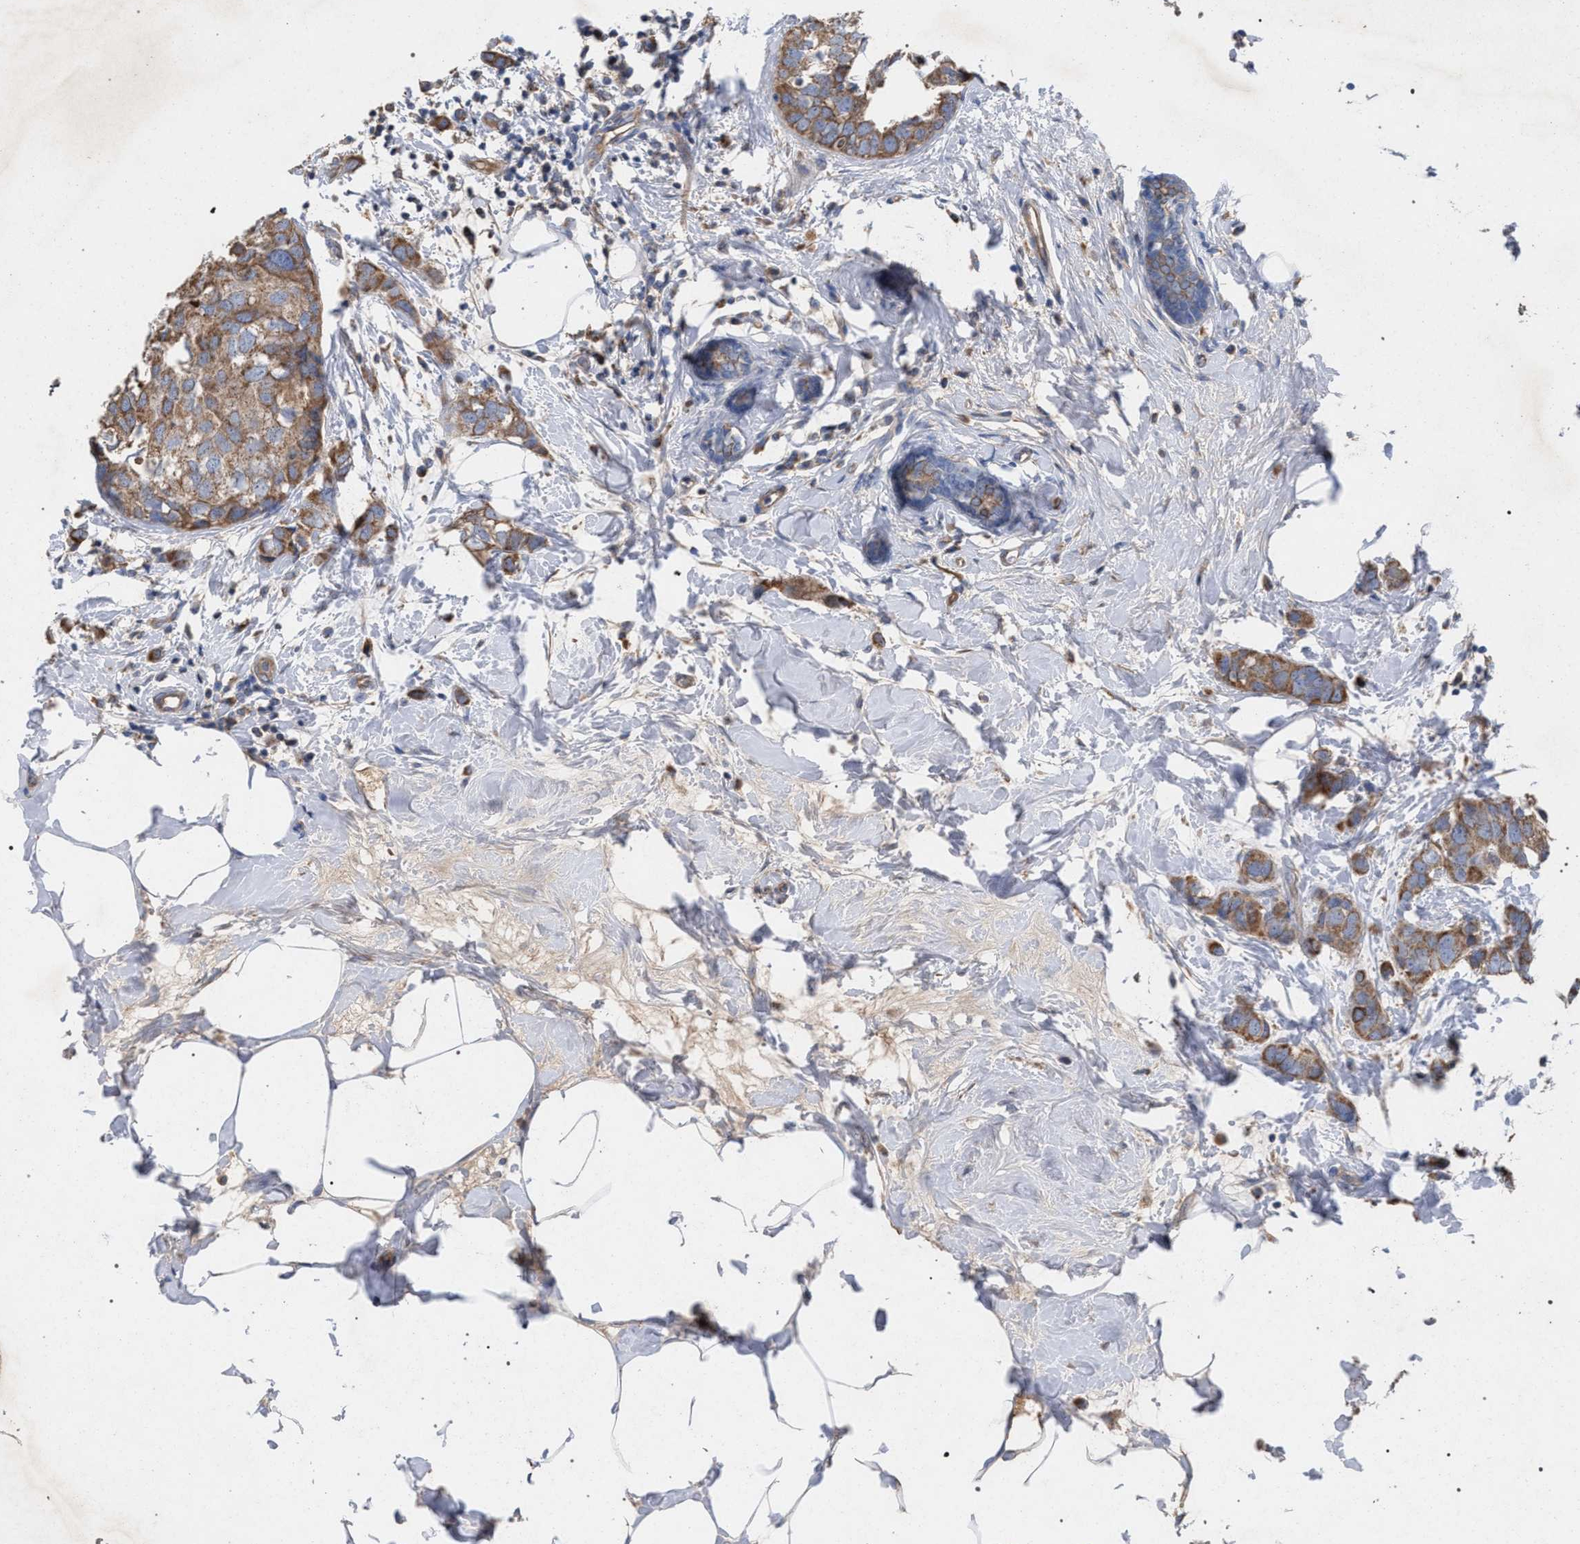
{"staining": {"intensity": "moderate", "quantity": ">75%", "location": "cytoplasmic/membranous"}, "tissue": "breast cancer", "cell_type": "Tumor cells", "image_type": "cancer", "snomed": [{"axis": "morphology", "description": "Normal tissue, NOS"}, {"axis": "morphology", "description": "Duct carcinoma"}, {"axis": "topography", "description": "Breast"}], "caption": "This photomicrograph exhibits immunohistochemistry staining of breast intraductal carcinoma, with medium moderate cytoplasmic/membranous staining in approximately >75% of tumor cells.", "gene": "BCL2L12", "patient": {"sex": "female", "age": 50}}